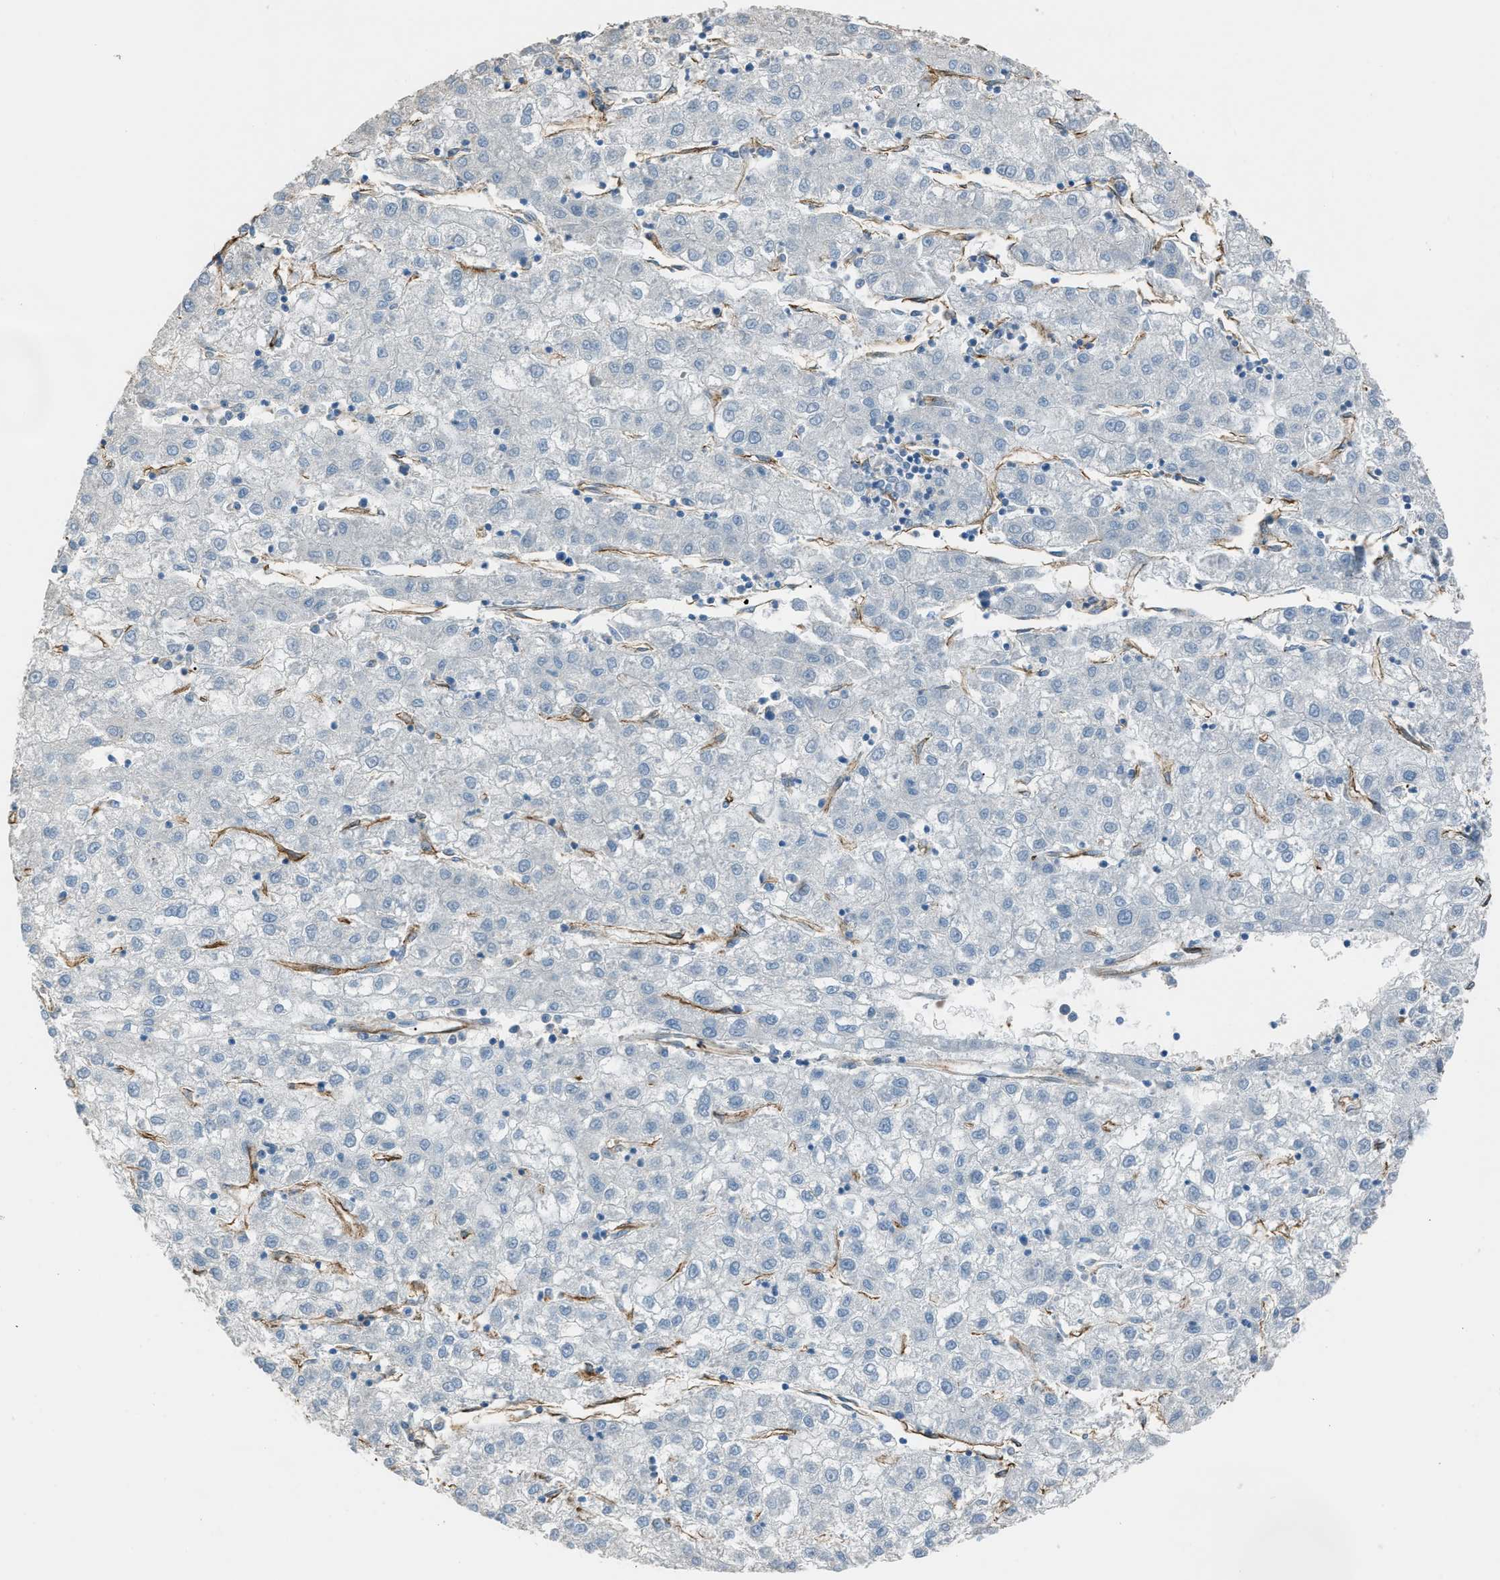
{"staining": {"intensity": "negative", "quantity": "none", "location": "none"}, "tissue": "liver cancer", "cell_type": "Tumor cells", "image_type": "cancer", "snomed": [{"axis": "morphology", "description": "Carcinoma, Hepatocellular, NOS"}, {"axis": "topography", "description": "Liver"}], "caption": "Protein analysis of liver hepatocellular carcinoma exhibits no significant positivity in tumor cells. The staining is performed using DAB brown chromogen with nuclei counter-stained in using hematoxylin.", "gene": "SLC22A15", "patient": {"sex": "male", "age": 72}}